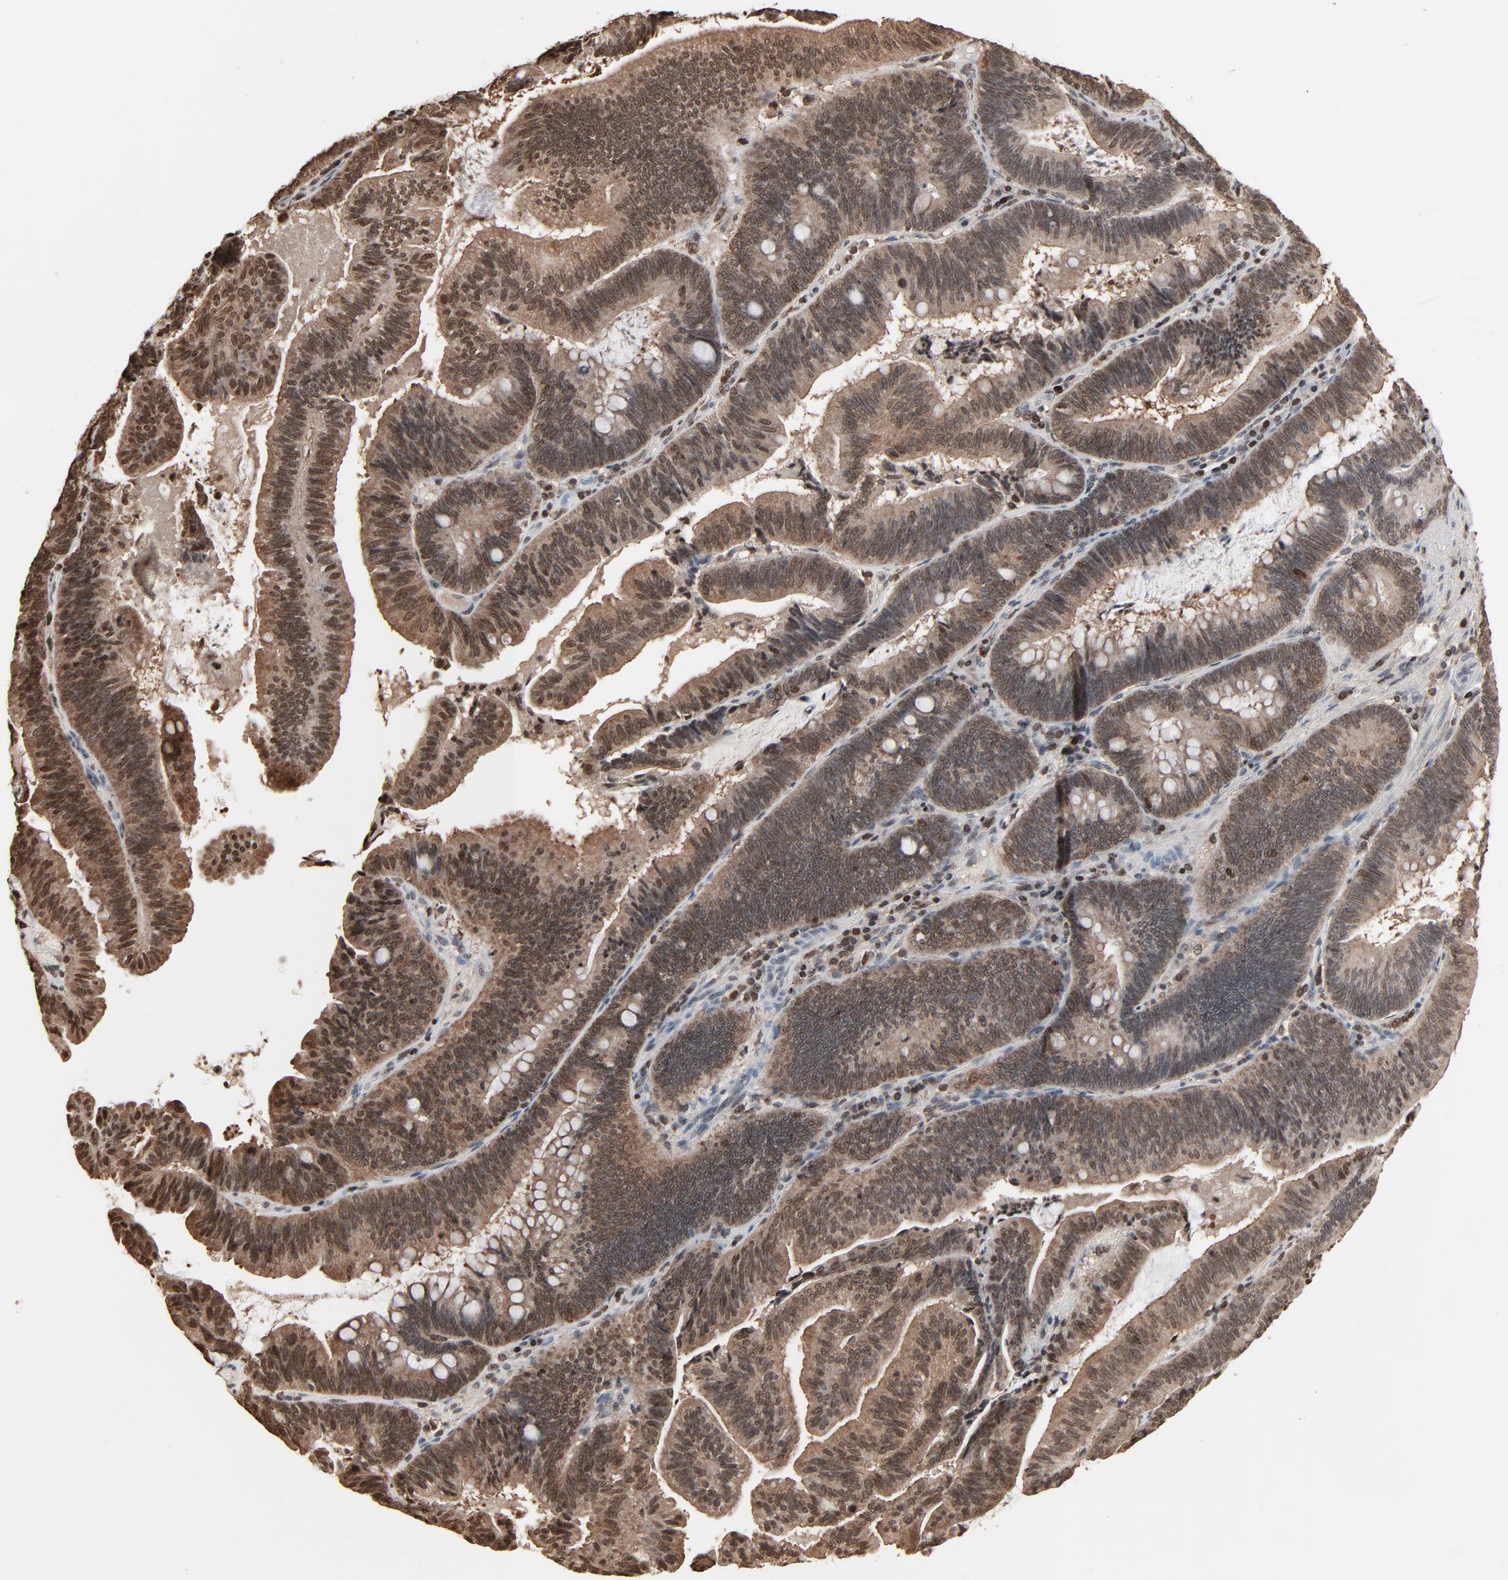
{"staining": {"intensity": "moderate", "quantity": ">75%", "location": "cytoplasmic/membranous,nuclear"}, "tissue": "pancreatic cancer", "cell_type": "Tumor cells", "image_type": "cancer", "snomed": [{"axis": "morphology", "description": "Adenocarcinoma, NOS"}, {"axis": "topography", "description": "Pancreas"}], "caption": "Pancreatic cancer (adenocarcinoma) was stained to show a protein in brown. There is medium levels of moderate cytoplasmic/membranous and nuclear positivity in about >75% of tumor cells. The staining is performed using DAB brown chromogen to label protein expression. The nuclei are counter-stained blue using hematoxylin.", "gene": "RPS6KA3", "patient": {"sex": "male", "age": 82}}